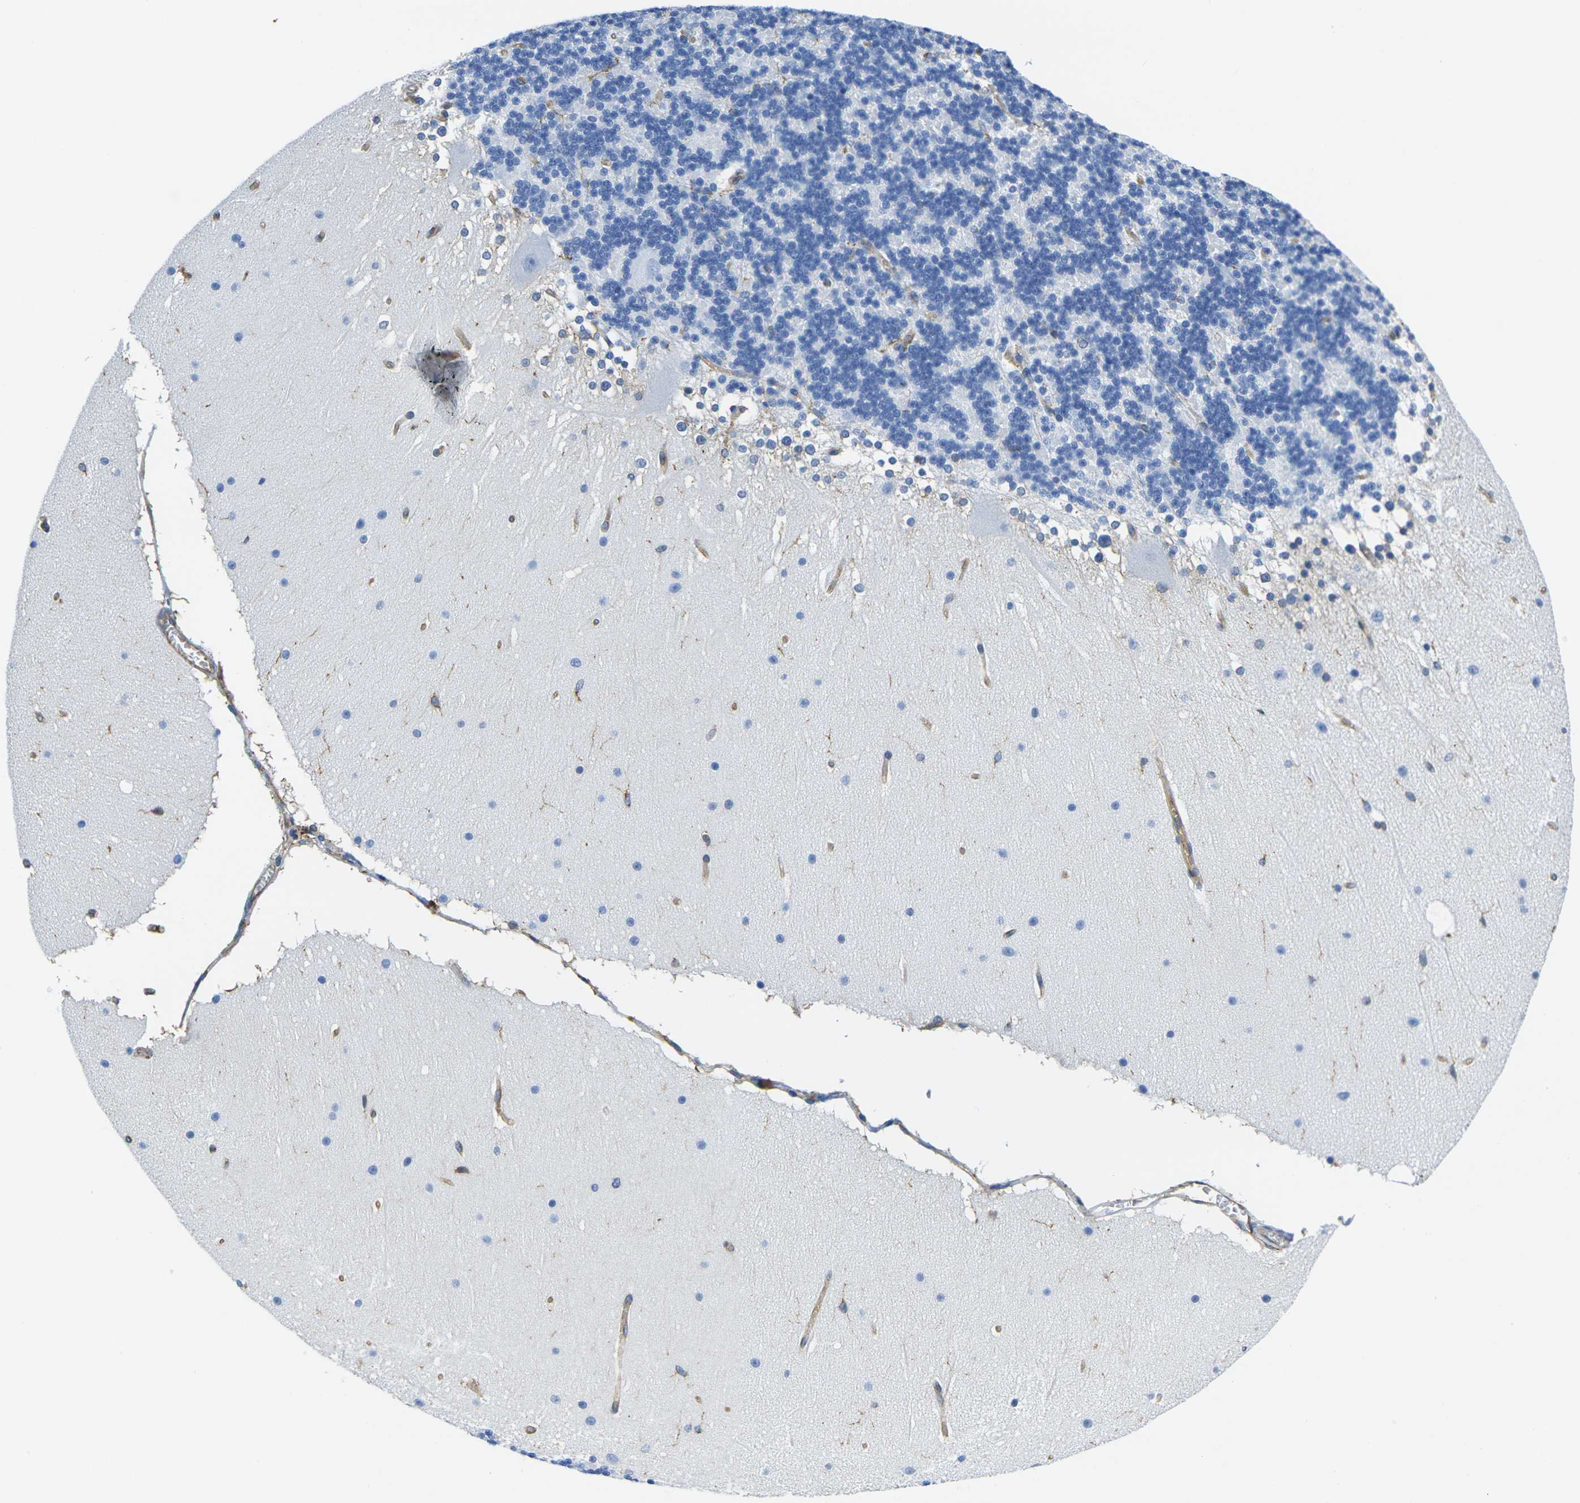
{"staining": {"intensity": "negative", "quantity": "none", "location": "none"}, "tissue": "cerebellum", "cell_type": "Cells in granular layer", "image_type": "normal", "snomed": [{"axis": "morphology", "description": "Normal tissue, NOS"}, {"axis": "topography", "description": "Cerebellum"}], "caption": "Cells in granular layer show no significant positivity in benign cerebellum. The staining is performed using DAB (3,3'-diaminobenzidine) brown chromogen with nuclei counter-stained in using hematoxylin.", "gene": "FAM110D", "patient": {"sex": "female", "age": 19}}